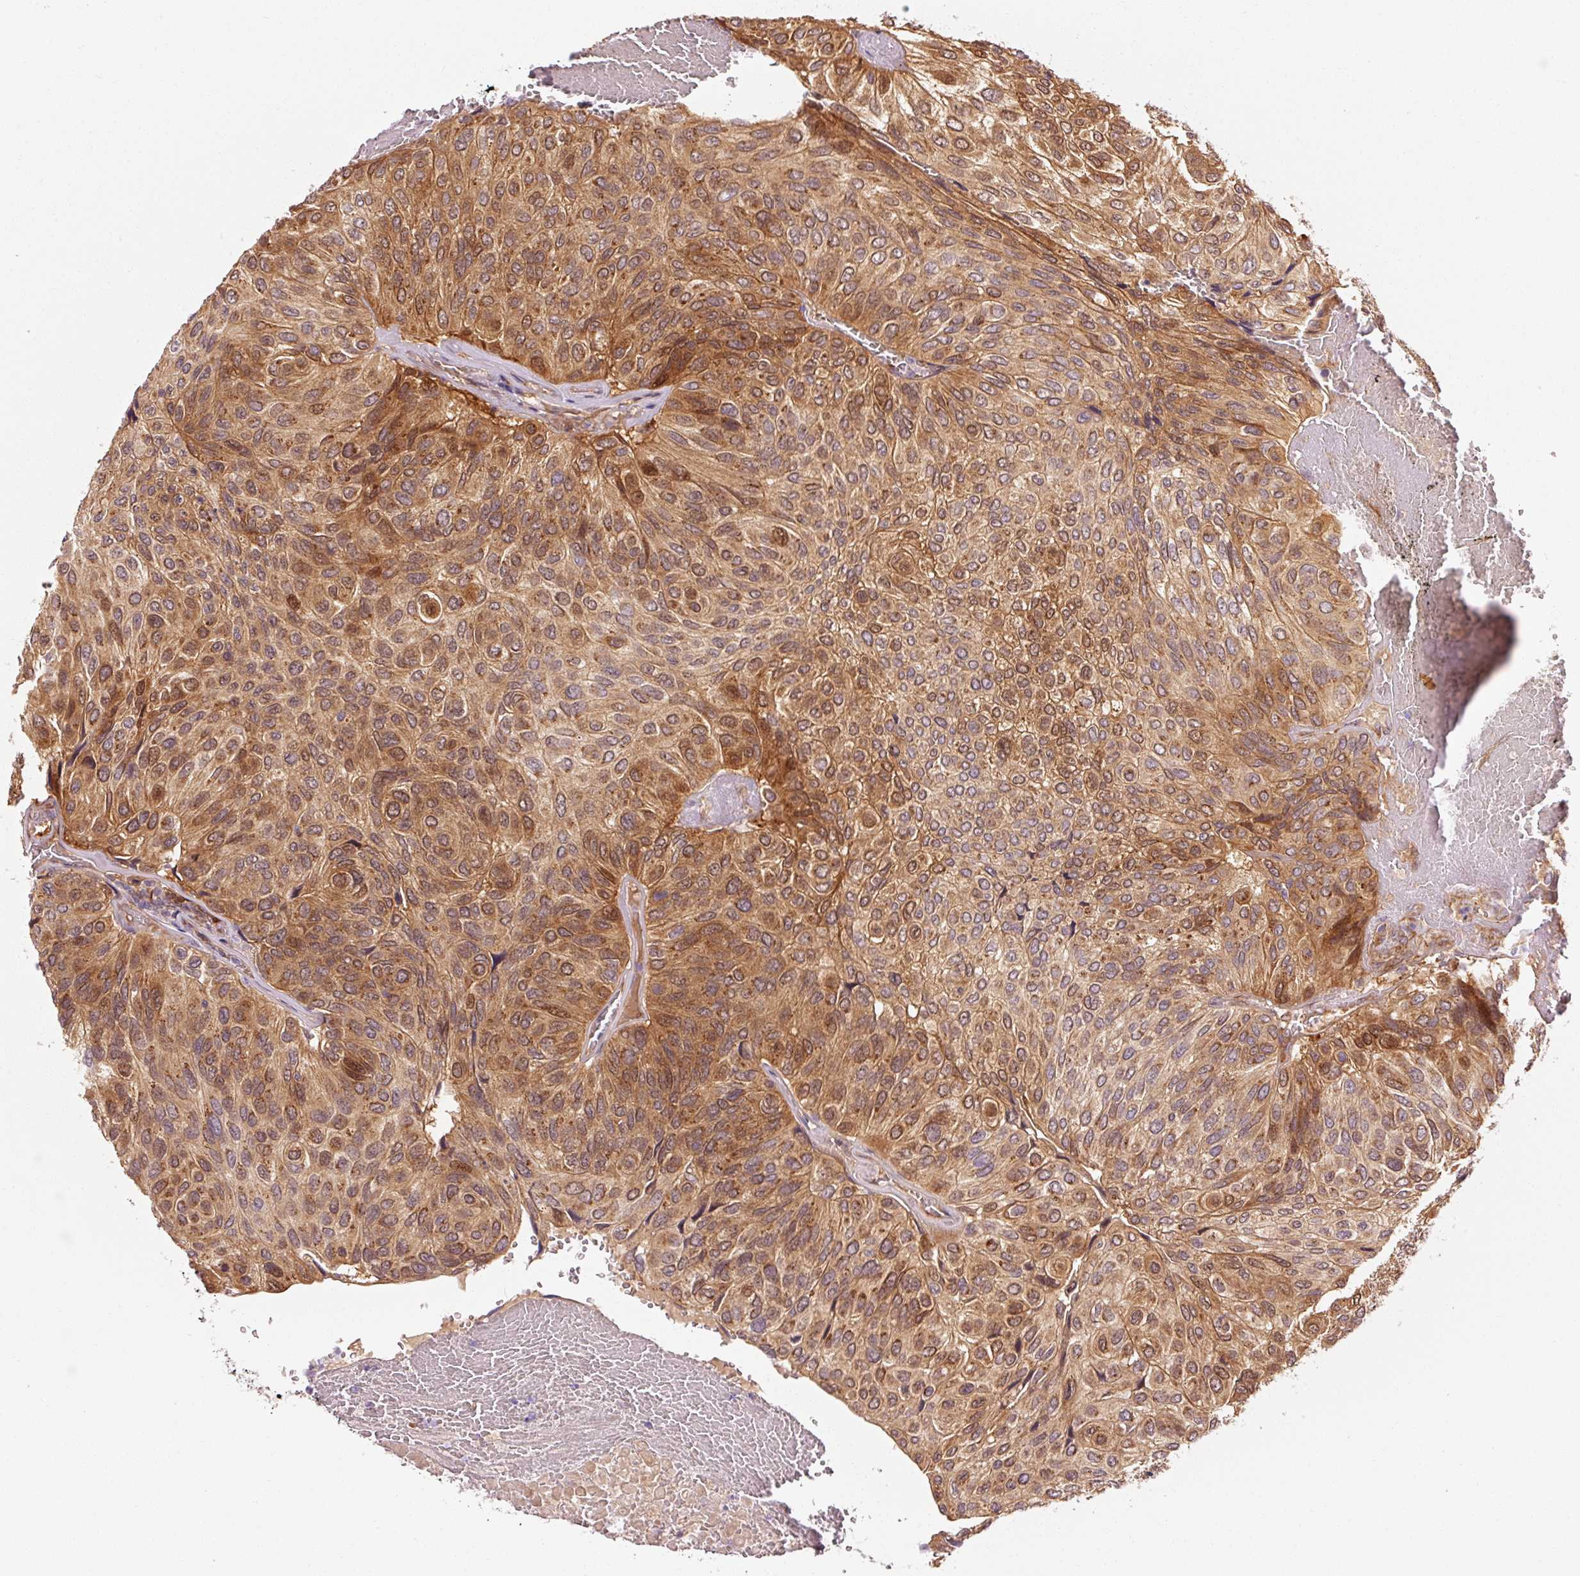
{"staining": {"intensity": "strong", "quantity": ">75%", "location": "cytoplasmic/membranous,nuclear"}, "tissue": "urothelial cancer", "cell_type": "Tumor cells", "image_type": "cancer", "snomed": [{"axis": "morphology", "description": "Urothelial carcinoma, High grade"}, {"axis": "topography", "description": "Urinary bladder"}], "caption": "Strong cytoplasmic/membranous and nuclear positivity for a protein is seen in approximately >75% of tumor cells of high-grade urothelial carcinoma using IHC.", "gene": "PPP1R14B", "patient": {"sex": "male", "age": 66}}